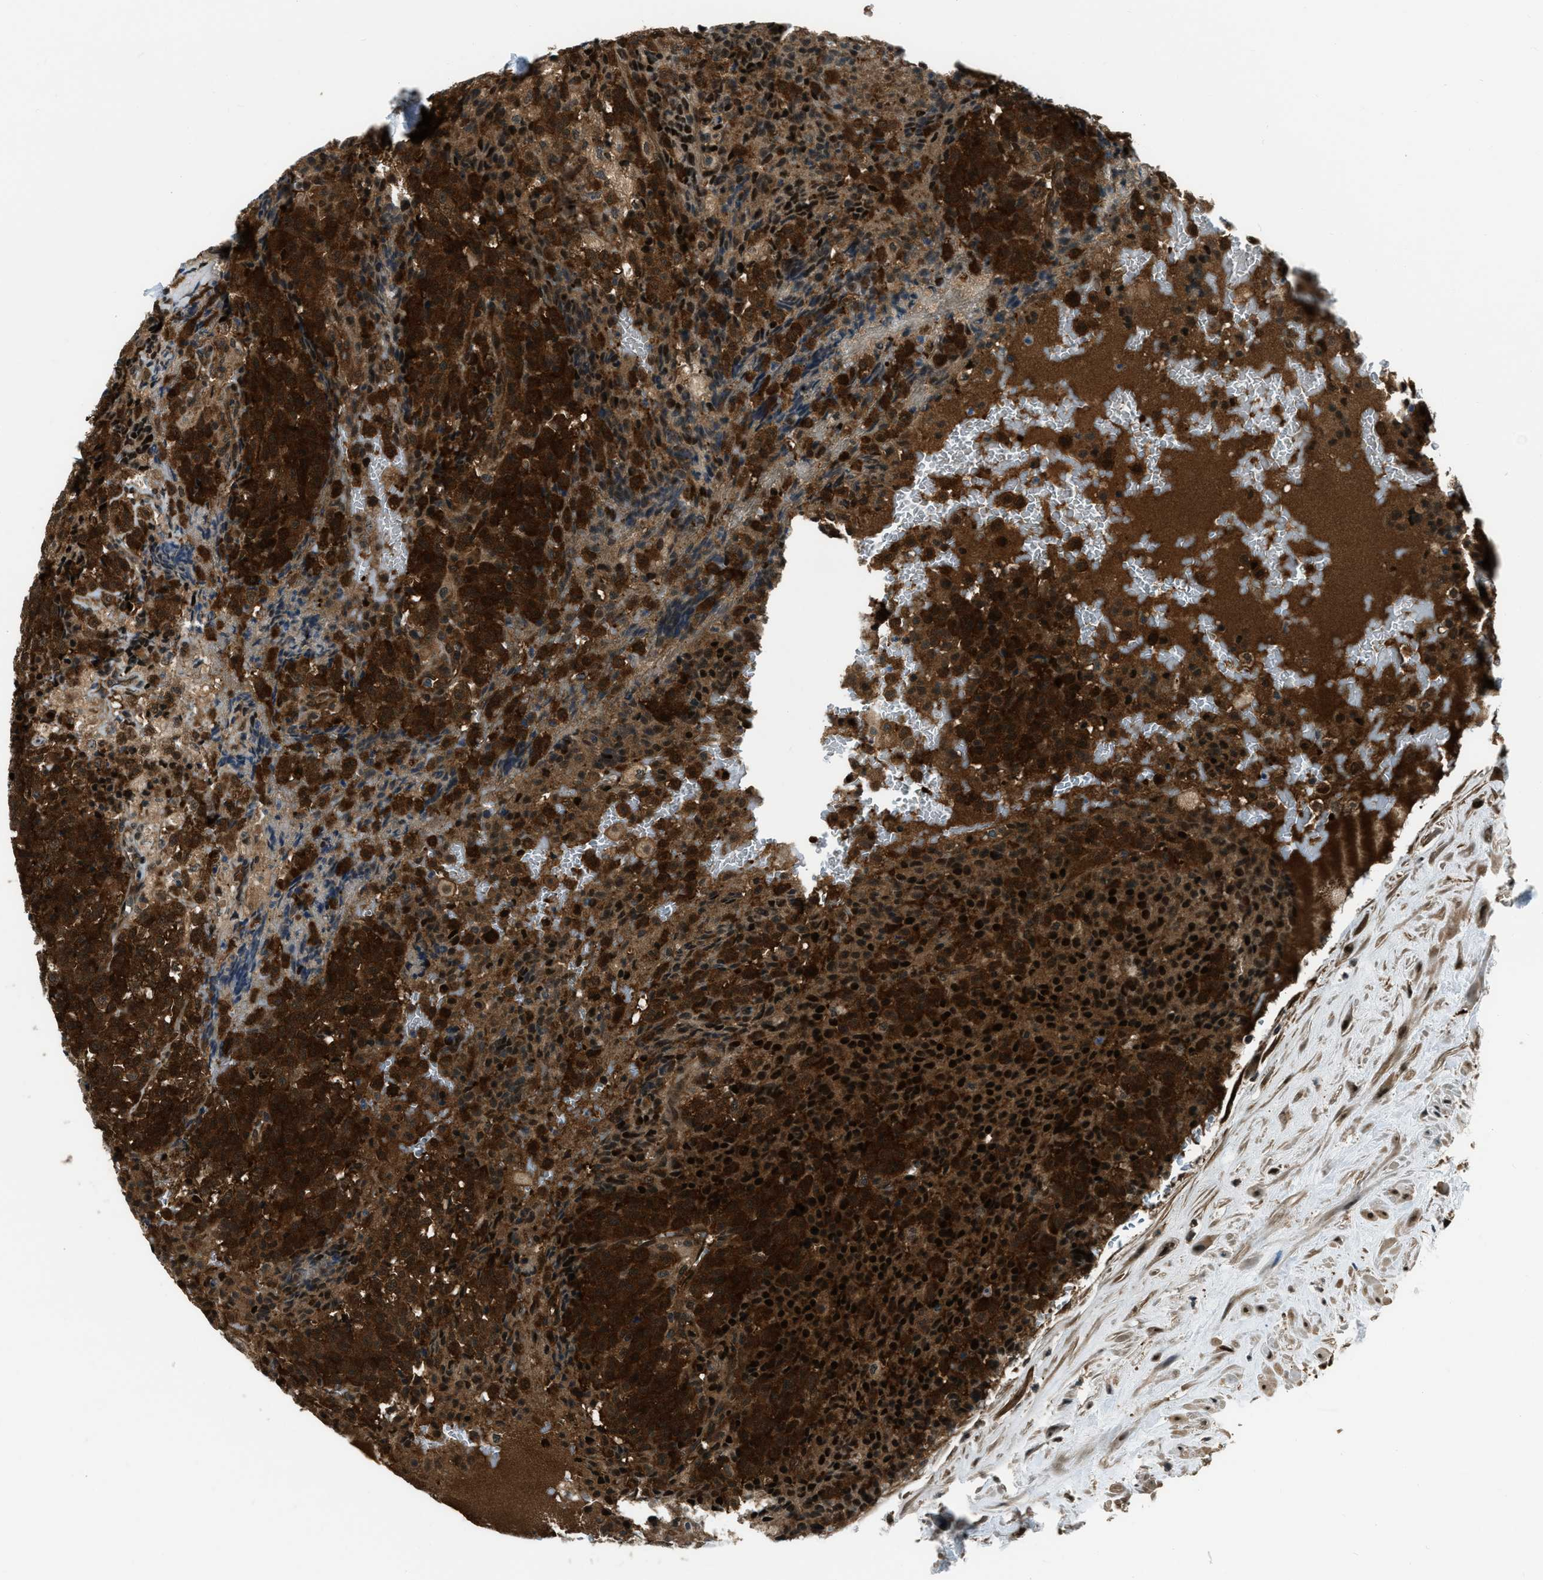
{"staining": {"intensity": "strong", "quantity": ">75%", "location": "cytoplasmic/membranous,nuclear"}, "tissue": "testis cancer", "cell_type": "Tumor cells", "image_type": "cancer", "snomed": [{"axis": "morphology", "description": "Seminoma, NOS"}, {"axis": "topography", "description": "Testis"}], "caption": "Immunohistochemistry (IHC) photomicrograph of neoplastic tissue: testis cancer (seminoma) stained using IHC exhibits high levels of strong protein expression localized specifically in the cytoplasmic/membranous and nuclear of tumor cells, appearing as a cytoplasmic/membranous and nuclear brown color.", "gene": "NUDCD3", "patient": {"sex": "male", "age": 59}}